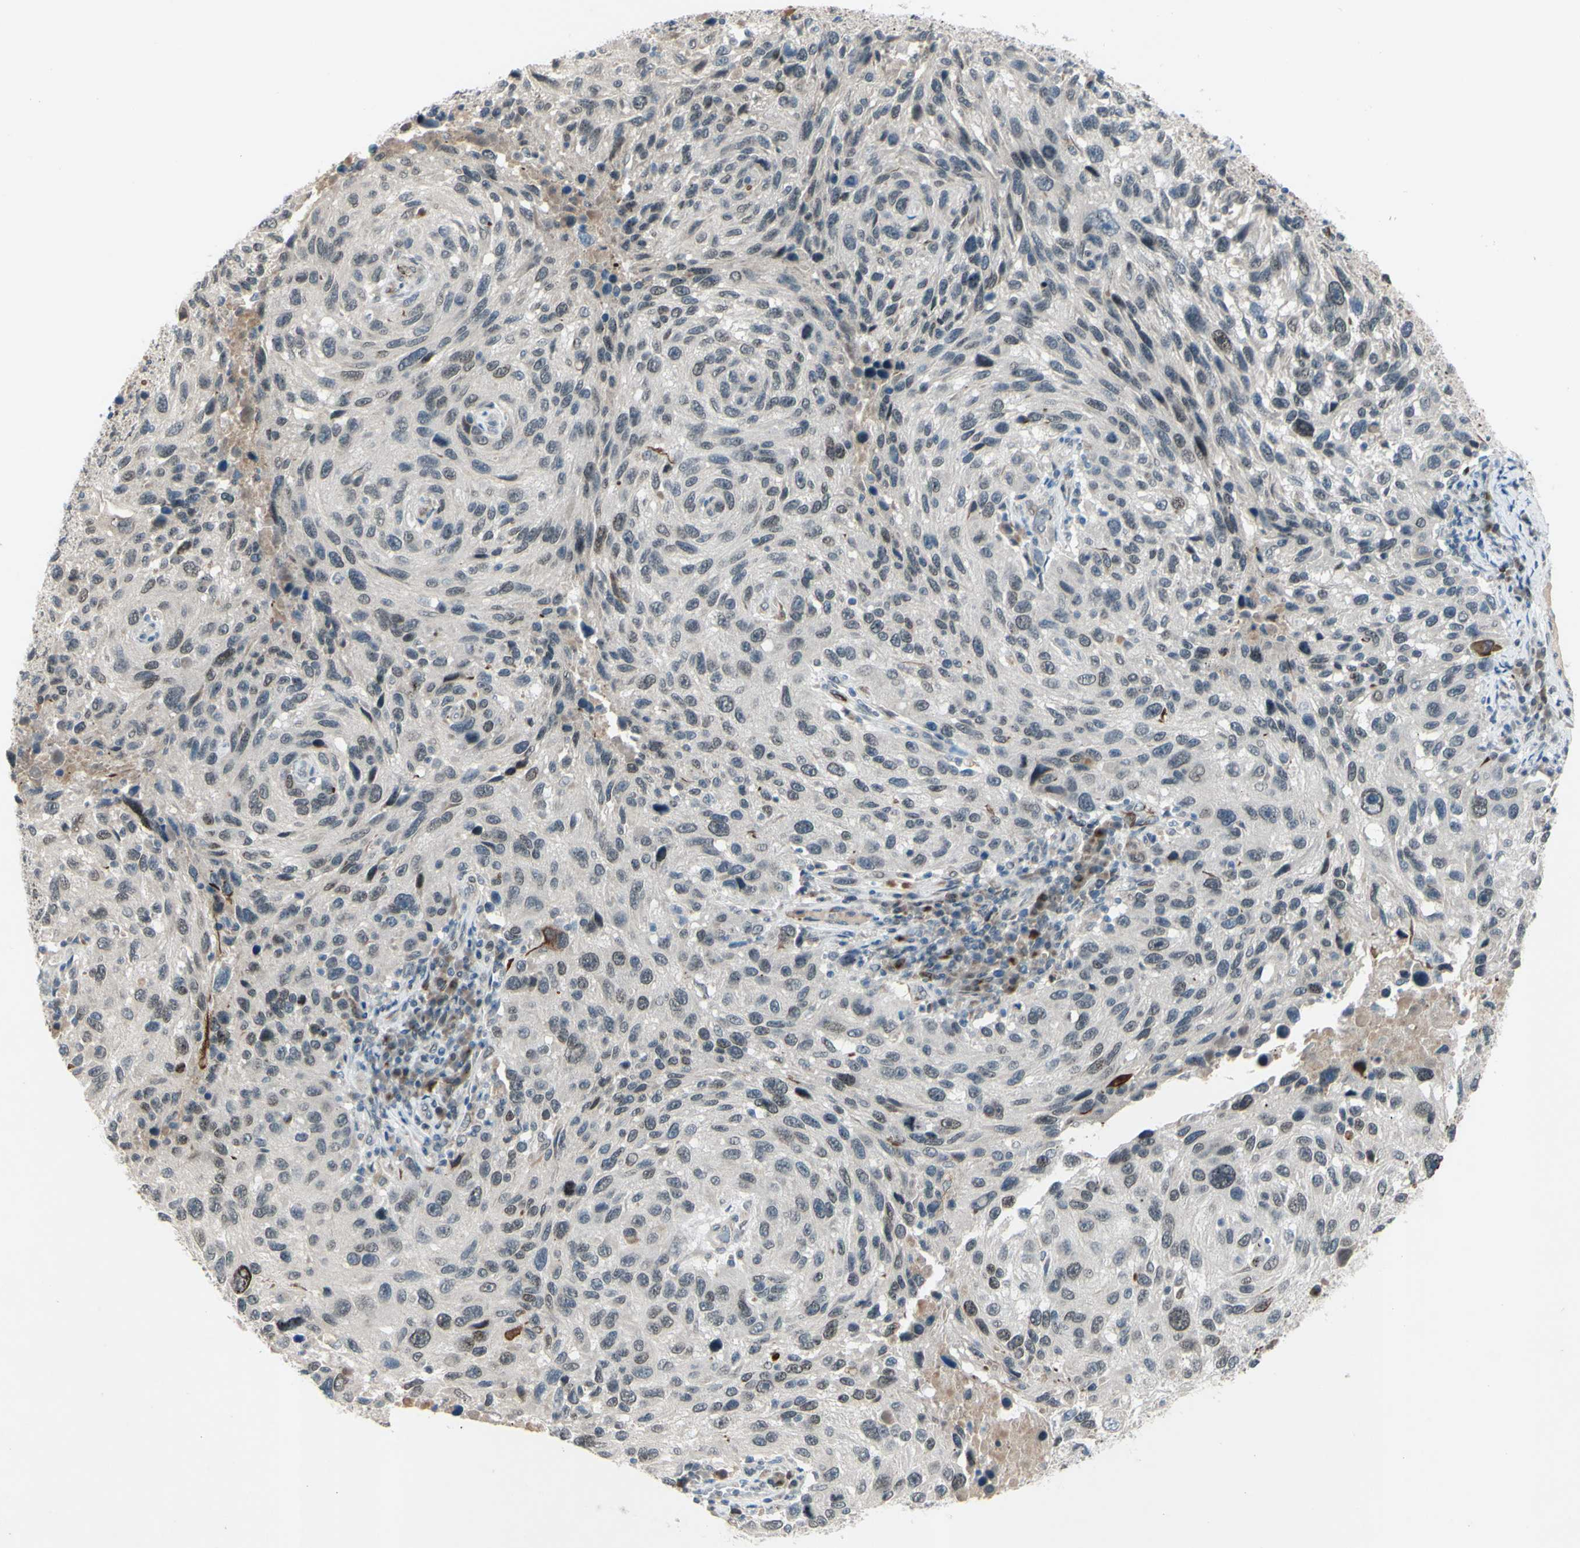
{"staining": {"intensity": "weak", "quantity": "<25%", "location": "nuclear"}, "tissue": "melanoma", "cell_type": "Tumor cells", "image_type": "cancer", "snomed": [{"axis": "morphology", "description": "Malignant melanoma, NOS"}, {"axis": "topography", "description": "Skin"}], "caption": "This photomicrograph is of melanoma stained with immunohistochemistry to label a protein in brown with the nuclei are counter-stained blue. There is no staining in tumor cells.", "gene": "FGFR2", "patient": {"sex": "male", "age": 53}}